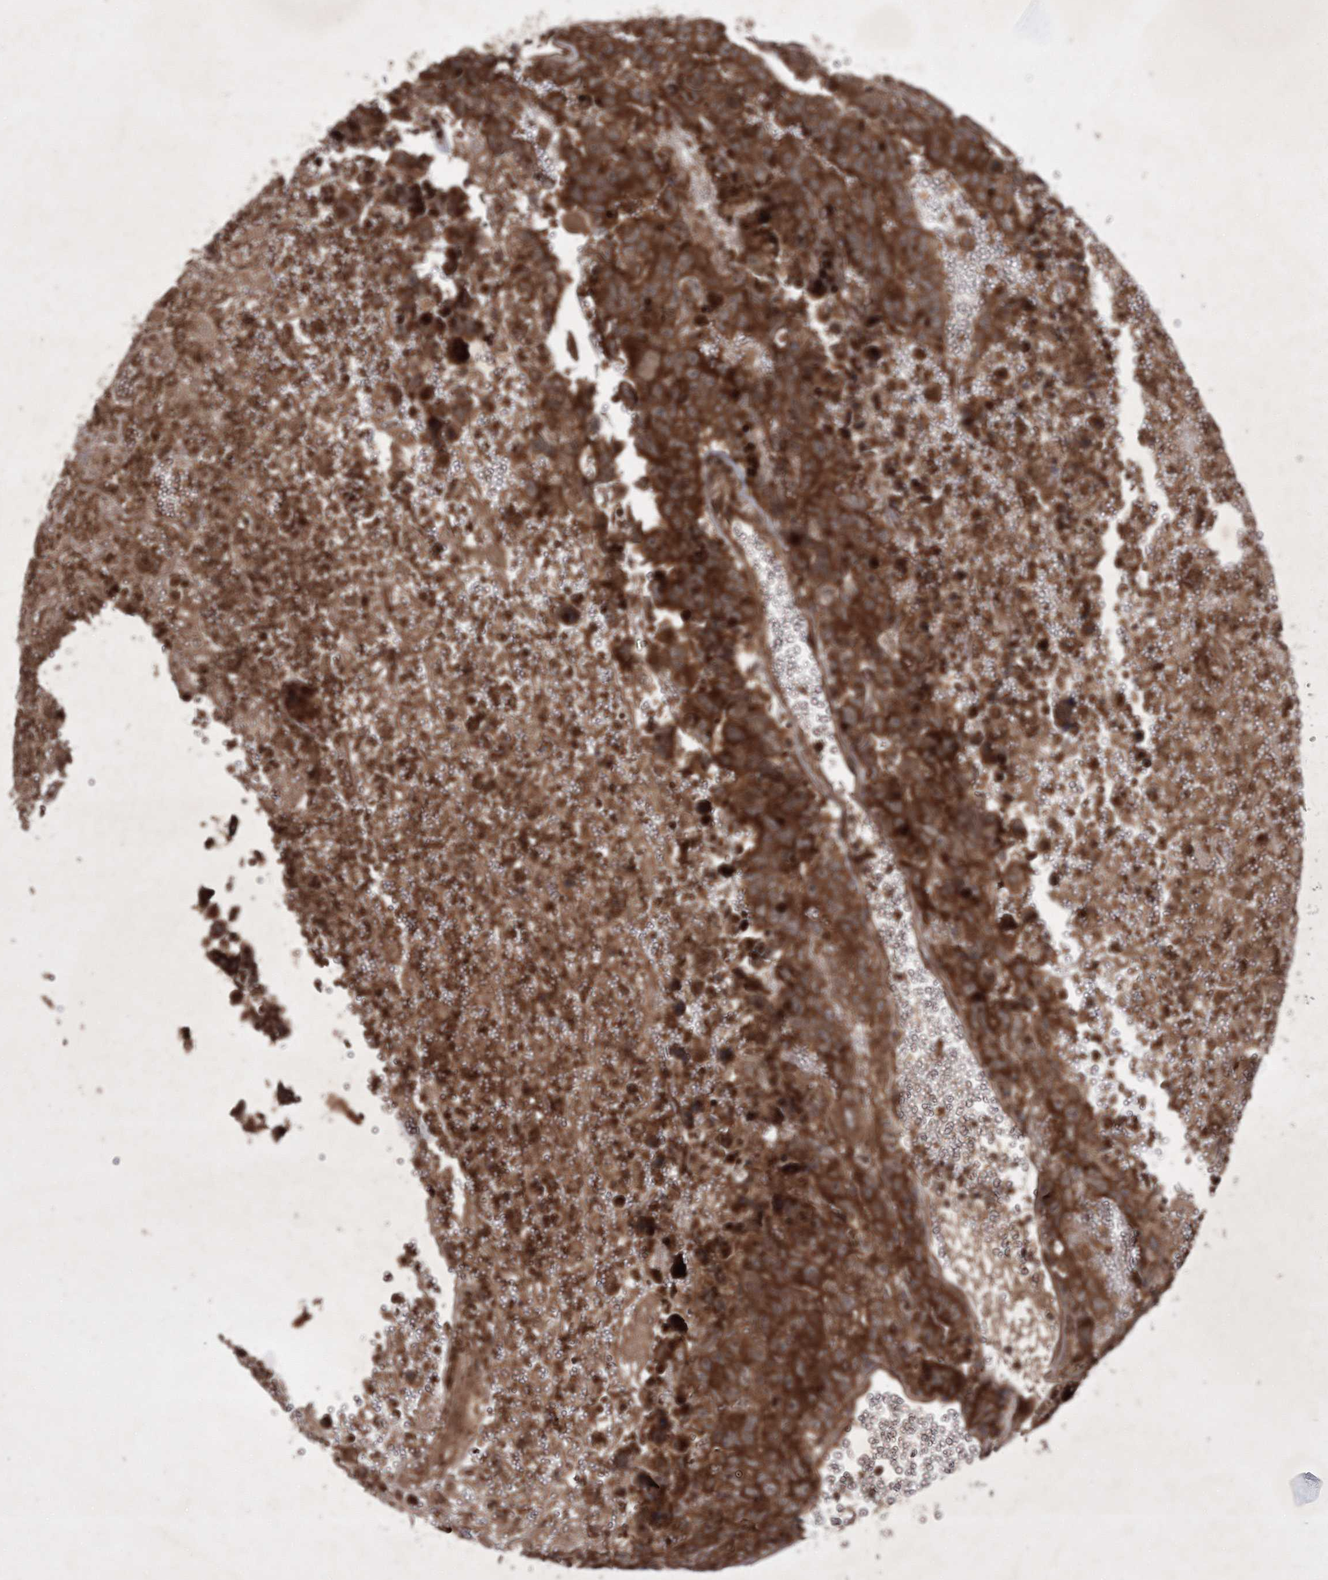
{"staining": {"intensity": "strong", "quantity": ">75%", "location": "cytoplasmic/membranous"}, "tissue": "testis cancer", "cell_type": "Tumor cells", "image_type": "cancer", "snomed": [{"axis": "morphology", "description": "Carcinoma, Embryonal, NOS"}, {"axis": "topography", "description": "Testis"}], "caption": "This micrograph demonstrates immunohistochemistry (IHC) staining of embryonal carcinoma (testis), with high strong cytoplasmic/membranous expression in about >75% of tumor cells.", "gene": "DNAJC13", "patient": {"sex": "male", "age": 45}}